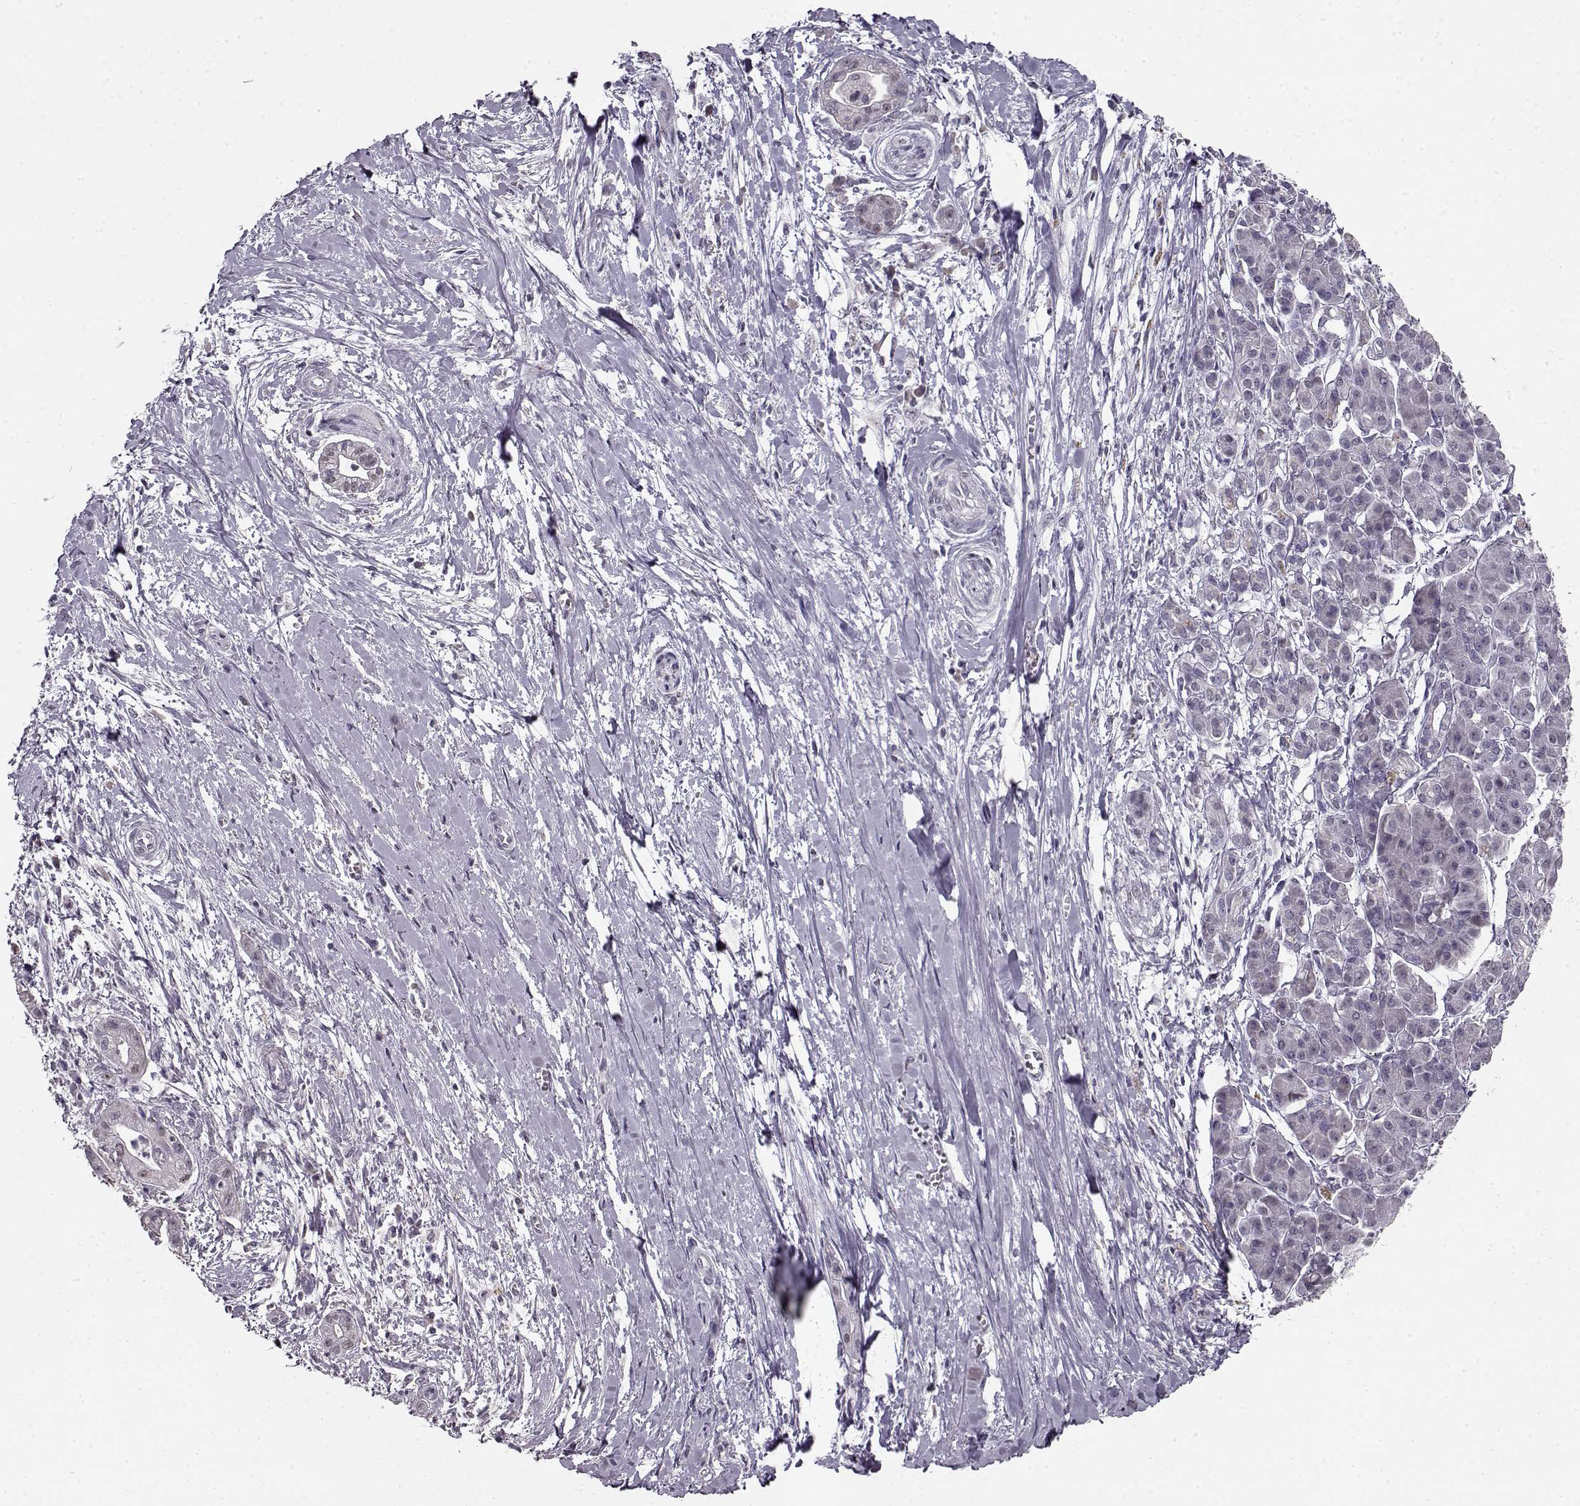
{"staining": {"intensity": "weak", "quantity": "<25%", "location": "nuclear"}, "tissue": "pancreatic cancer", "cell_type": "Tumor cells", "image_type": "cancer", "snomed": [{"axis": "morphology", "description": "Normal tissue, NOS"}, {"axis": "morphology", "description": "Adenocarcinoma, NOS"}, {"axis": "topography", "description": "Lymph node"}, {"axis": "topography", "description": "Pancreas"}], "caption": "Pancreatic adenocarcinoma was stained to show a protein in brown. There is no significant staining in tumor cells. (Brightfield microscopy of DAB immunohistochemistry (IHC) at high magnification).", "gene": "RP1L1", "patient": {"sex": "female", "age": 58}}